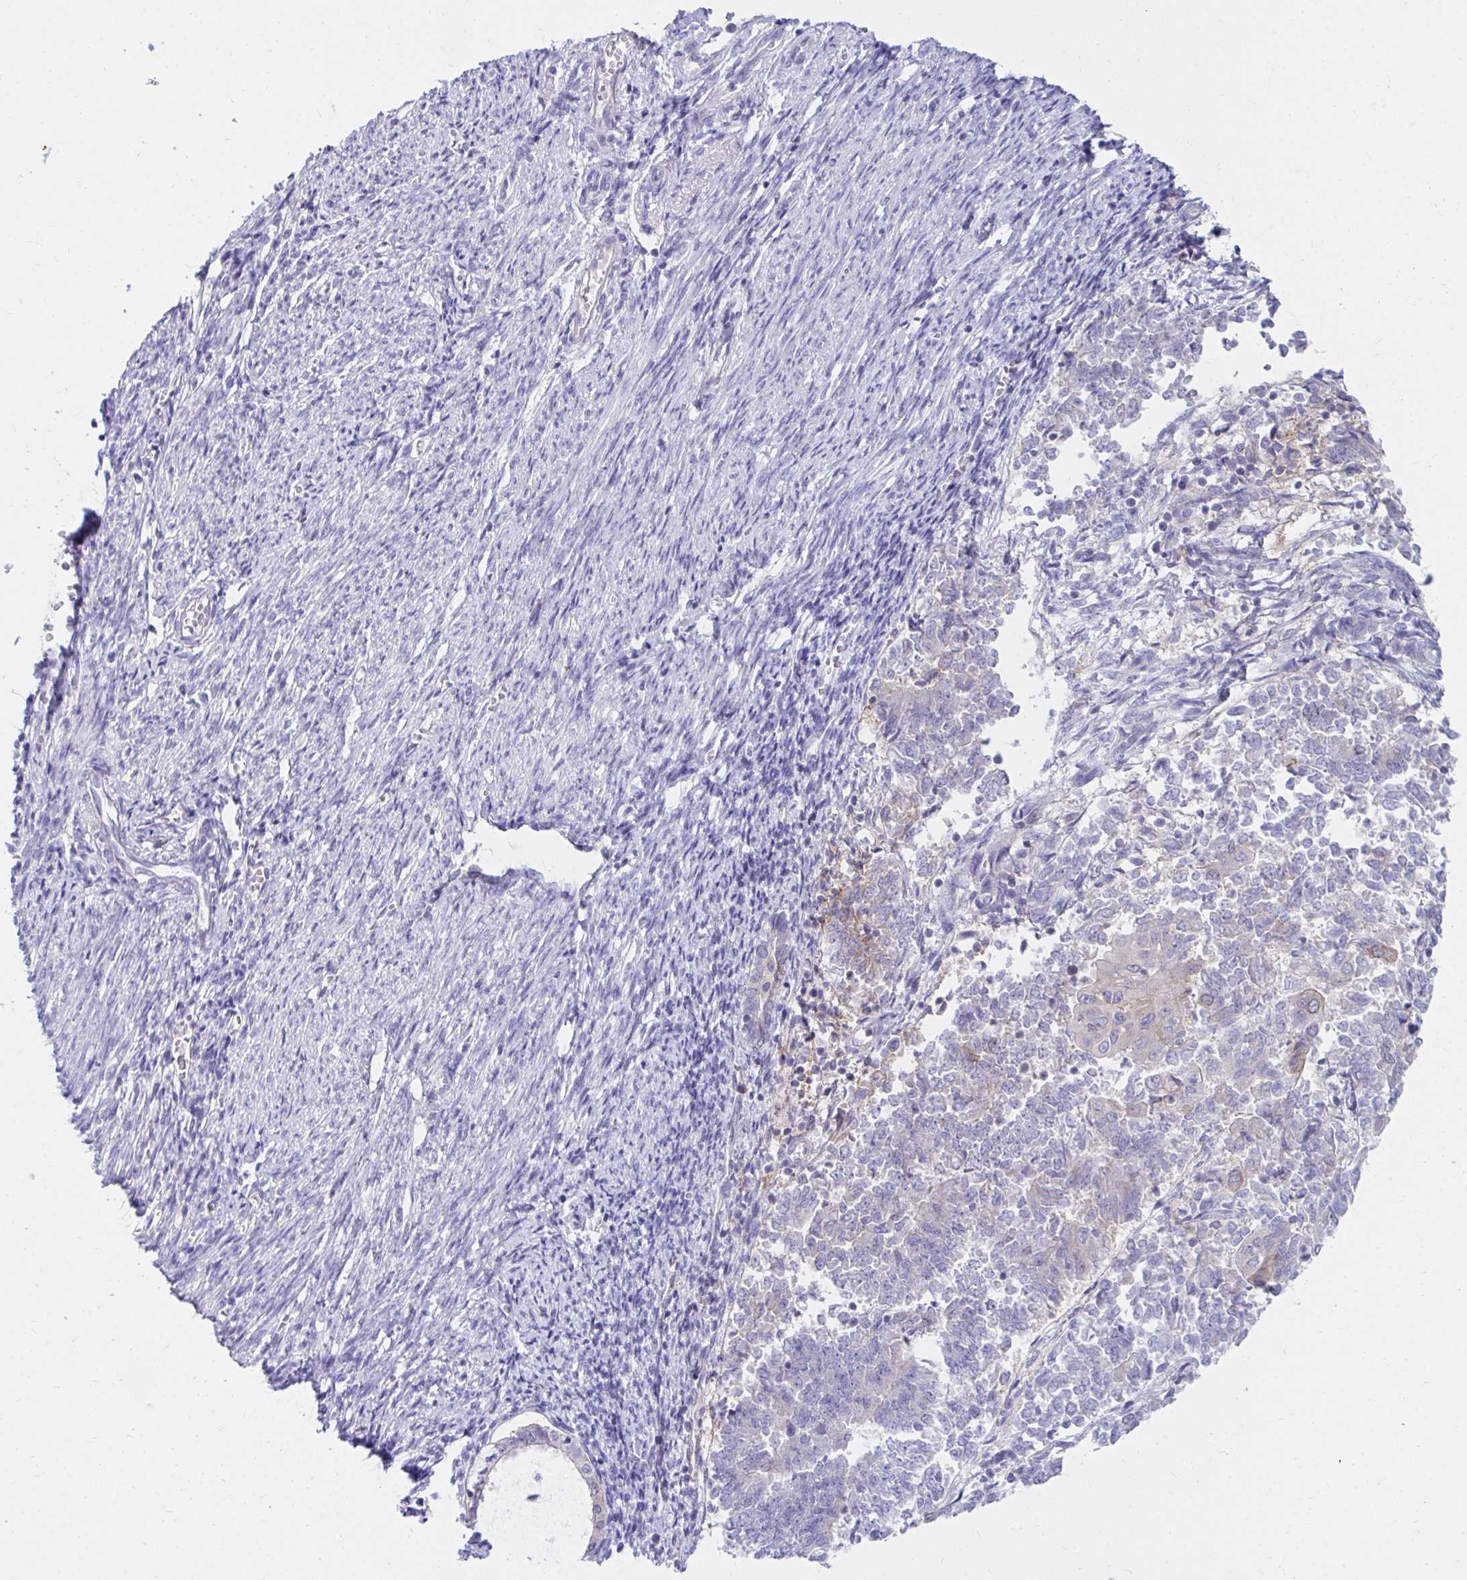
{"staining": {"intensity": "negative", "quantity": "none", "location": "none"}, "tissue": "endometrial cancer", "cell_type": "Tumor cells", "image_type": "cancer", "snomed": [{"axis": "morphology", "description": "Adenocarcinoma, NOS"}, {"axis": "topography", "description": "Endometrium"}], "caption": "This is an immunohistochemistry histopathology image of human endometrial cancer. There is no staining in tumor cells.", "gene": "C19orf81", "patient": {"sex": "female", "age": 65}}